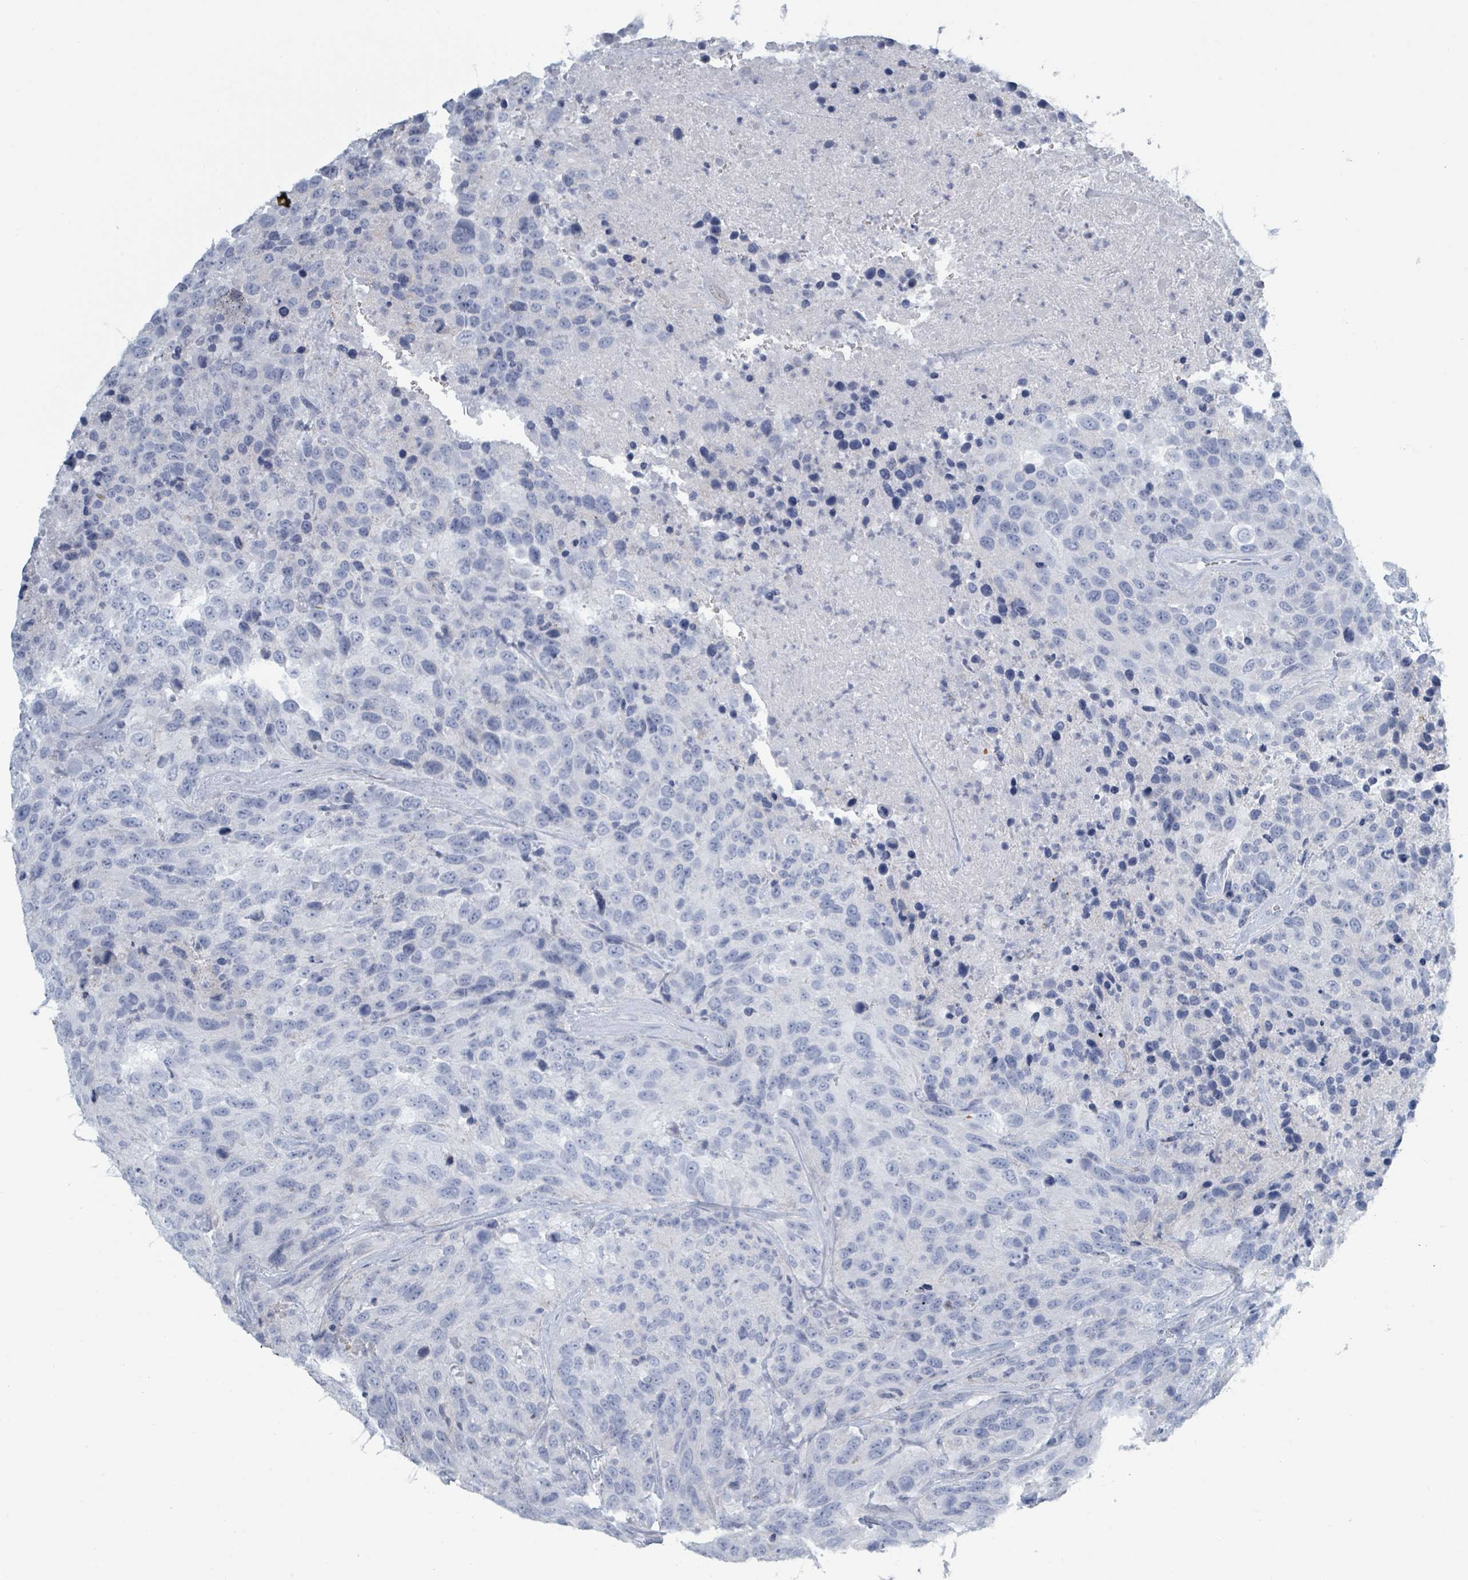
{"staining": {"intensity": "negative", "quantity": "none", "location": "none"}, "tissue": "urothelial cancer", "cell_type": "Tumor cells", "image_type": "cancer", "snomed": [{"axis": "morphology", "description": "Urothelial carcinoma, High grade"}, {"axis": "topography", "description": "Urinary bladder"}], "caption": "Urothelial carcinoma (high-grade) was stained to show a protein in brown. There is no significant staining in tumor cells.", "gene": "HEATR5A", "patient": {"sex": "female", "age": 70}}